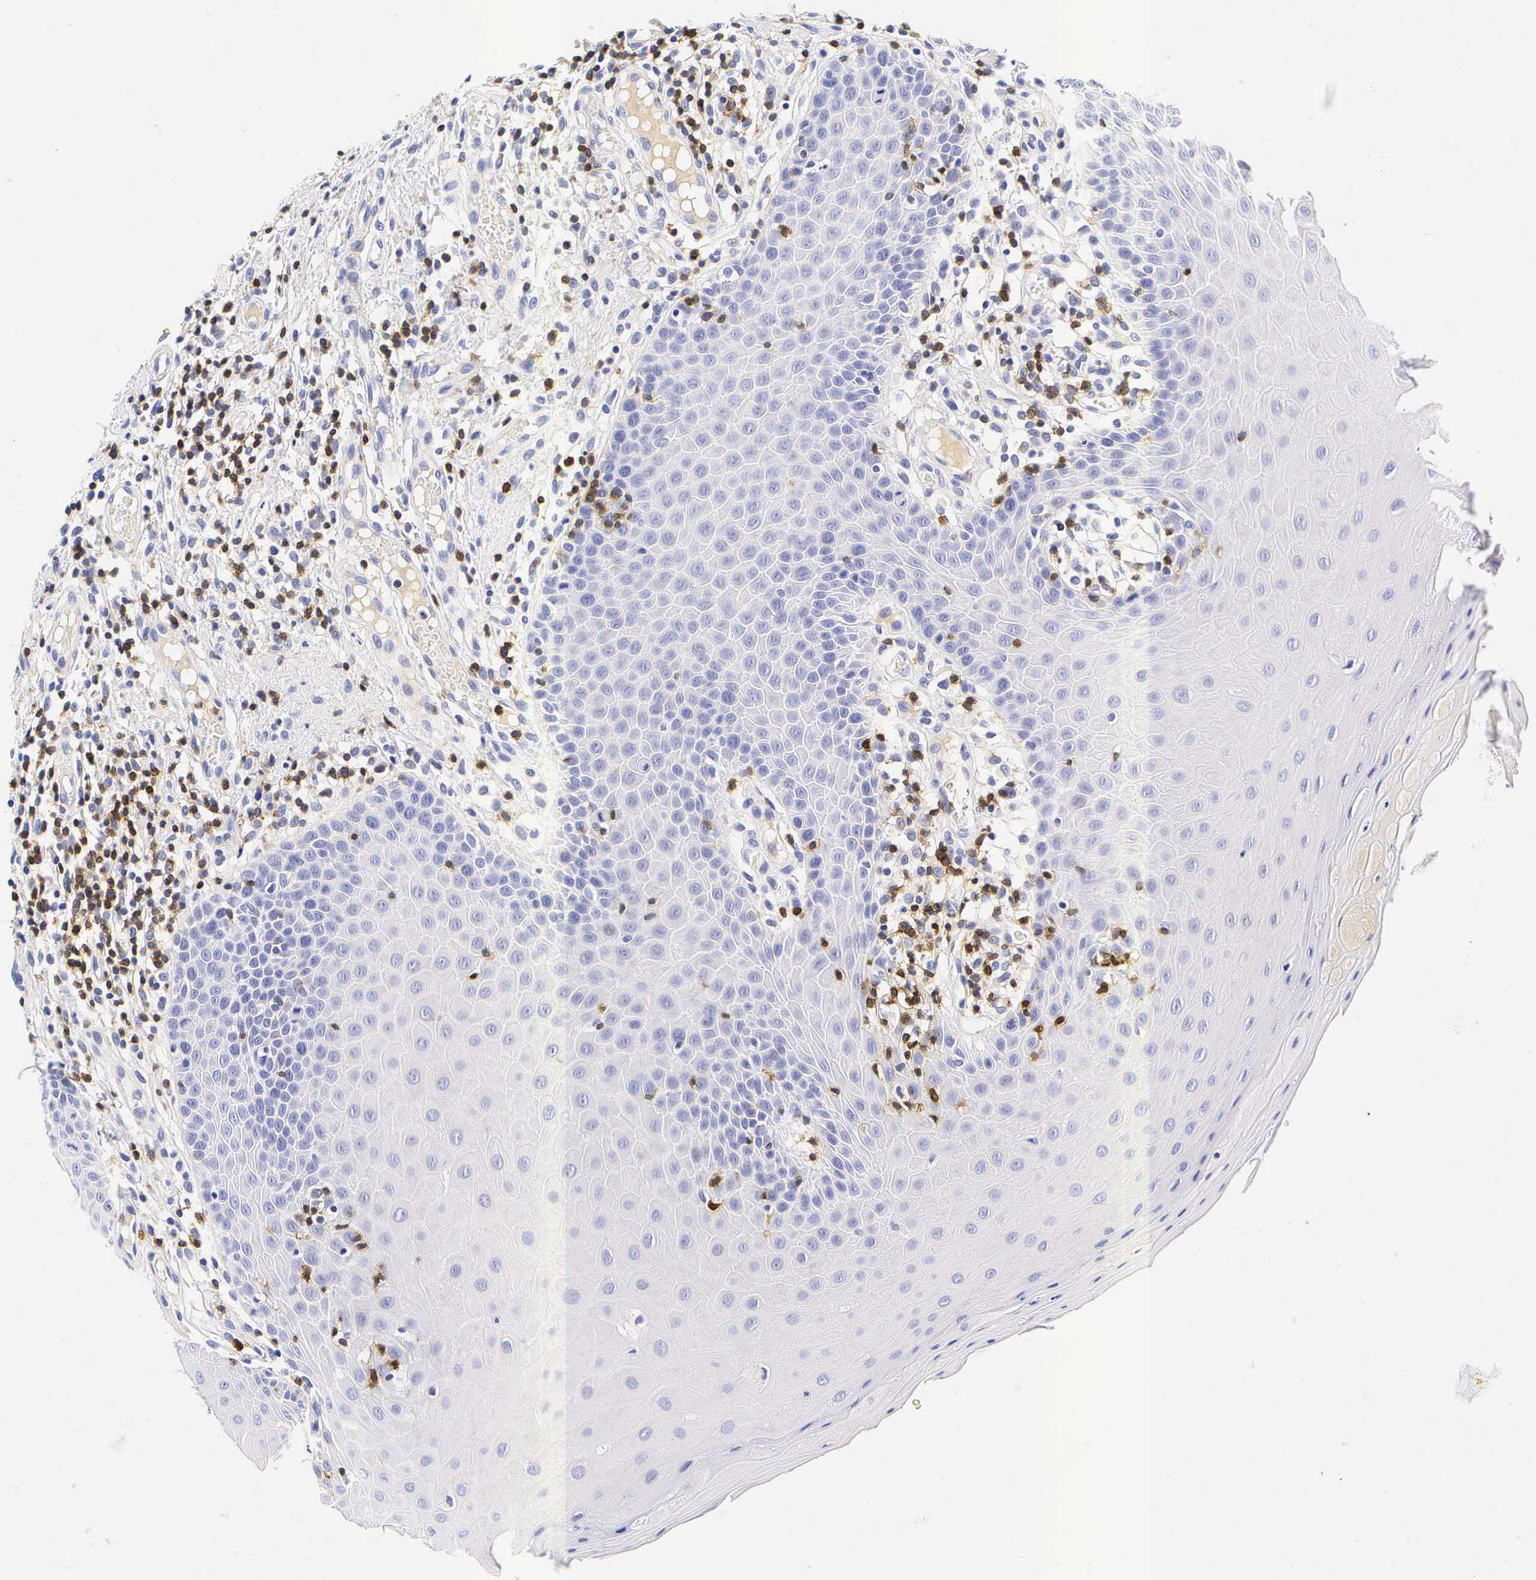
{"staining": {"intensity": "negative", "quantity": "none", "location": "none"}, "tissue": "oral mucosa", "cell_type": "Squamous epithelial cells", "image_type": "normal", "snomed": [{"axis": "morphology", "description": "Normal tissue, NOS"}, {"axis": "topography", "description": "Oral tissue"}], "caption": "IHC of unremarkable human oral mucosa demonstrates no positivity in squamous epithelial cells.", "gene": "CD3E", "patient": {"sex": "female", "age": 56}}